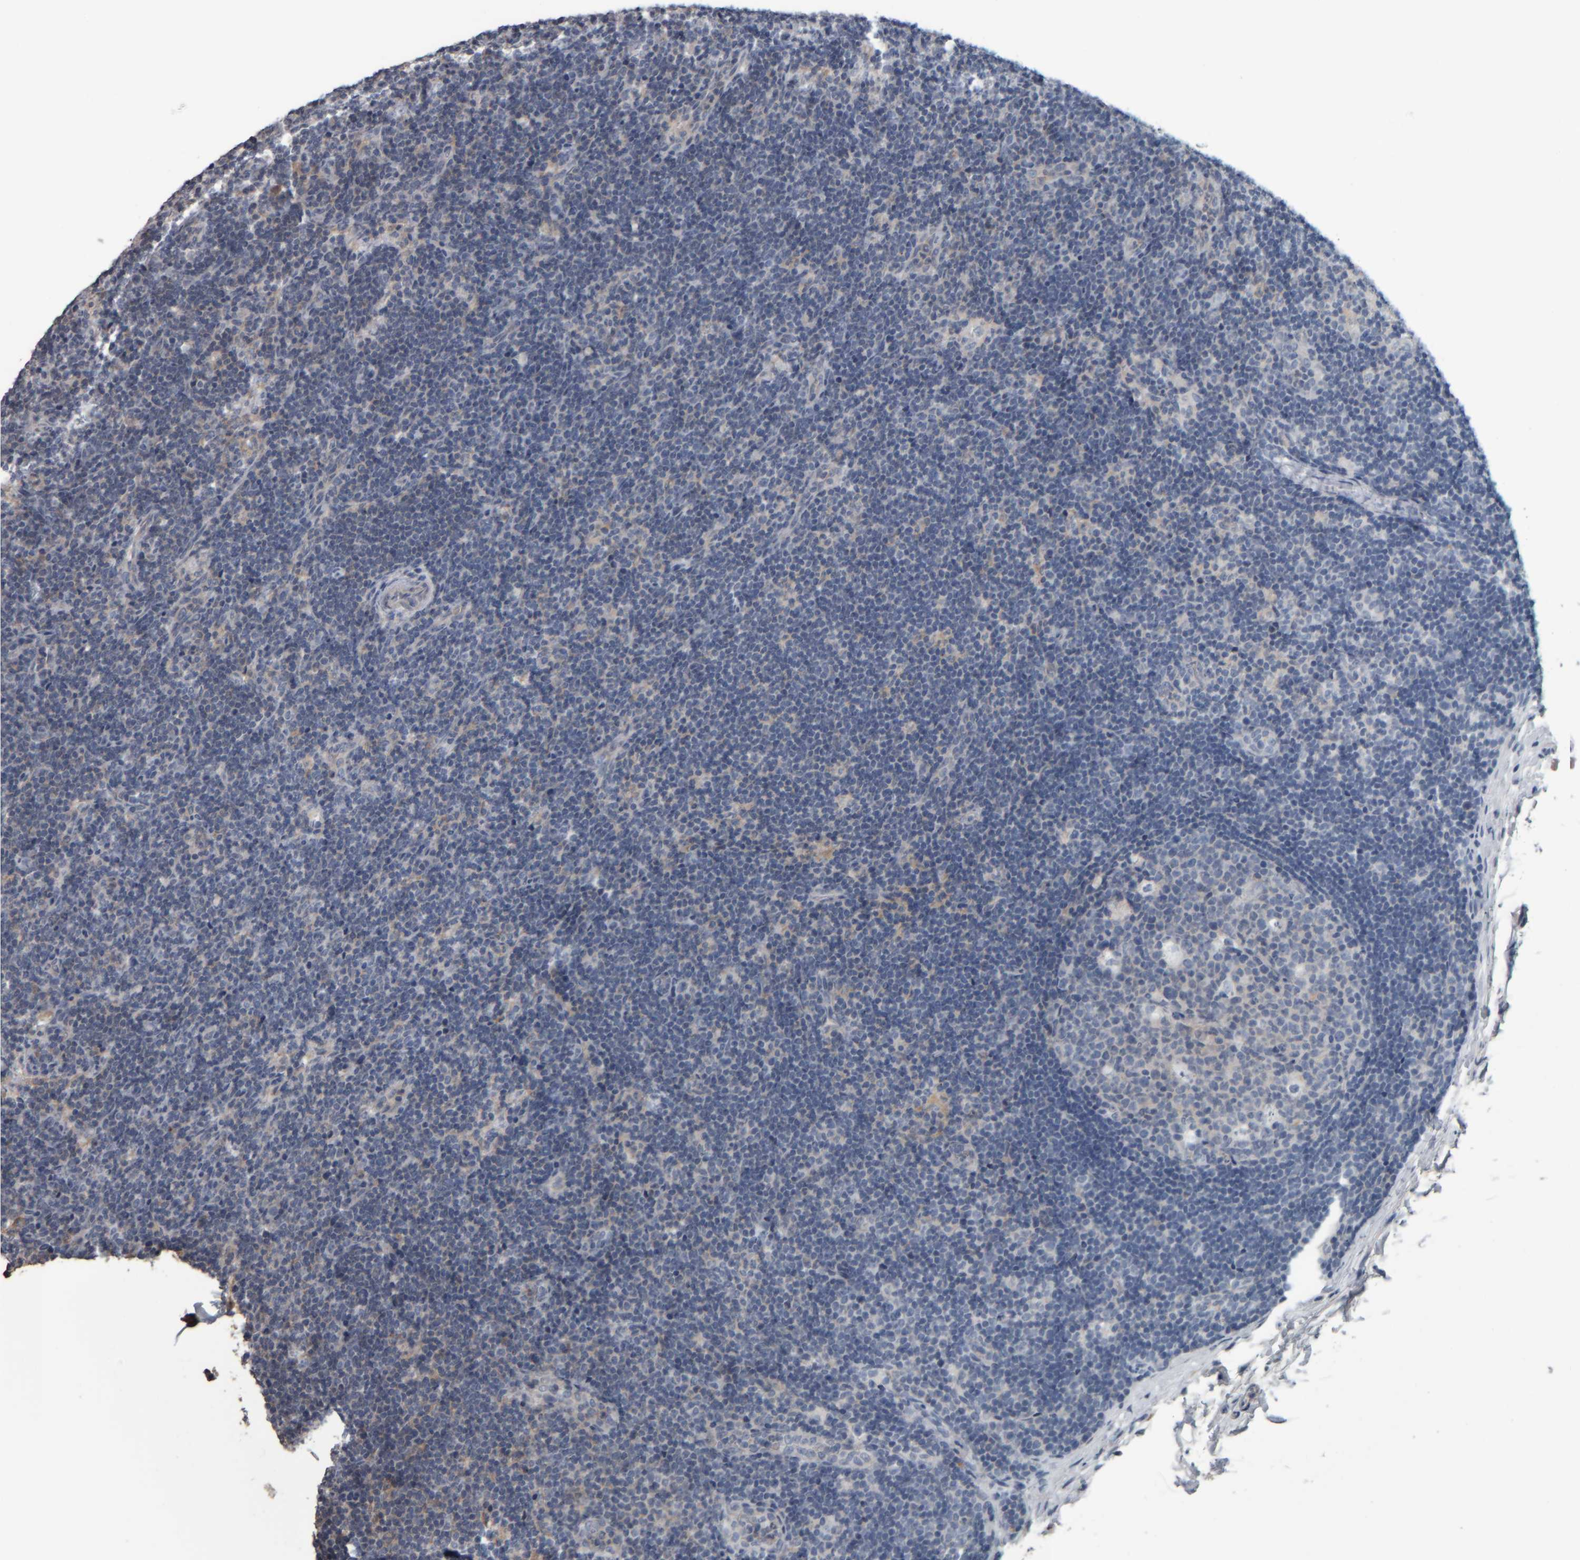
{"staining": {"intensity": "negative", "quantity": "none", "location": "none"}, "tissue": "lymph node", "cell_type": "Germinal center cells", "image_type": "normal", "snomed": [{"axis": "morphology", "description": "Normal tissue, NOS"}, {"axis": "topography", "description": "Lymph node"}], "caption": "Immunohistochemical staining of benign human lymph node exhibits no significant expression in germinal center cells. (DAB (3,3'-diaminobenzidine) immunohistochemistry visualized using brightfield microscopy, high magnification).", "gene": "CAVIN4", "patient": {"sex": "female", "age": 22}}